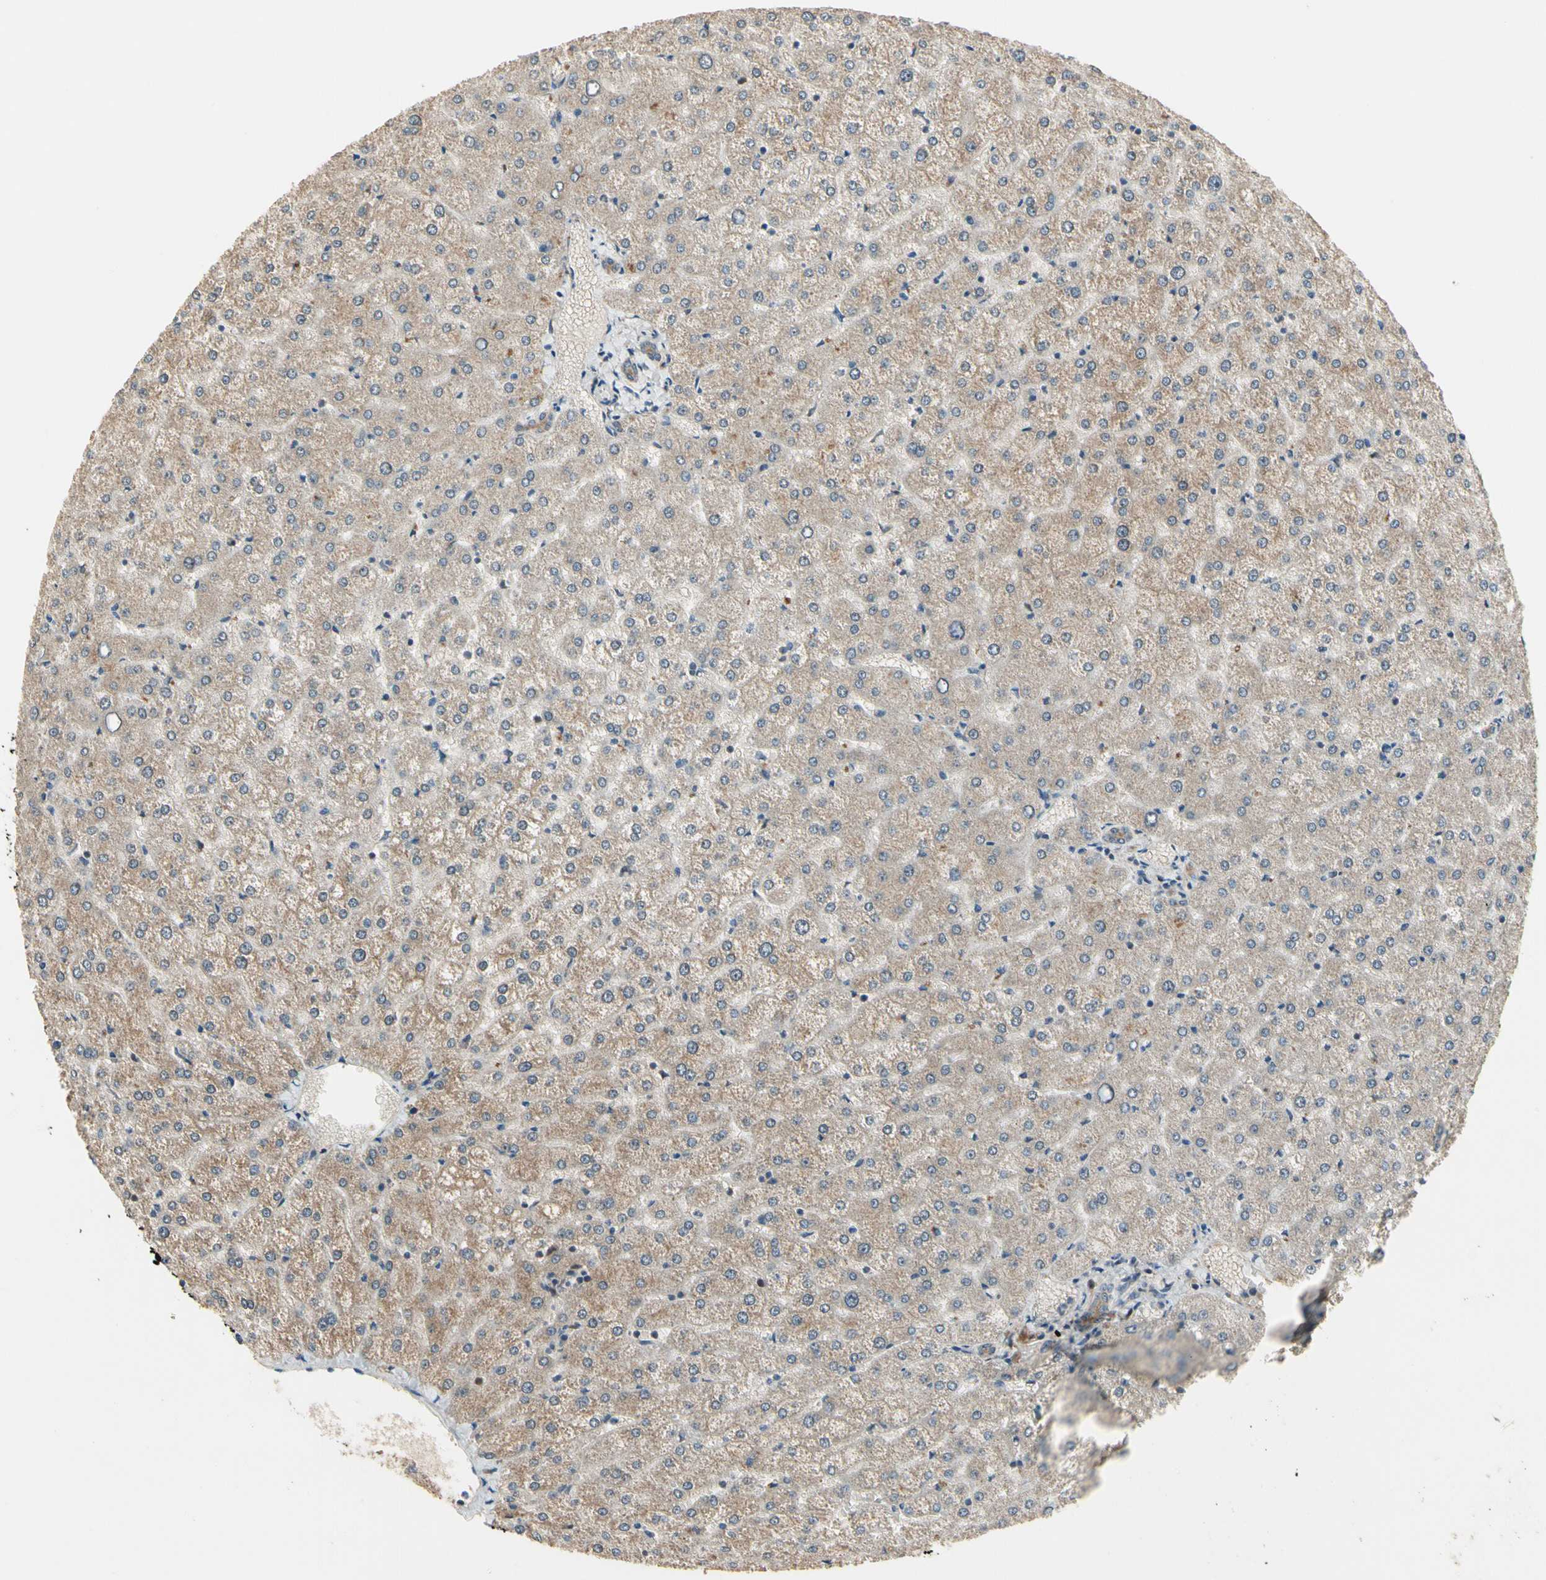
{"staining": {"intensity": "moderate", "quantity": ">75%", "location": "cytoplasmic/membranous"}, "tissue": "liver", "cell_type": "Cholangiocytes", "image_type": "normal", "snomed": [{"axis": "morphology", "description": "Normal tissue, NOS"}, {"axis": "topography", "description": "Liver"}], "caption": "Human liver stained for a protein (brown) displays moderate cytoplasmic/membranous positive expression in about >75% of cholangiocytes.", "gene": "CGREF1", "patient": {"sex": "female", "age": 32}}